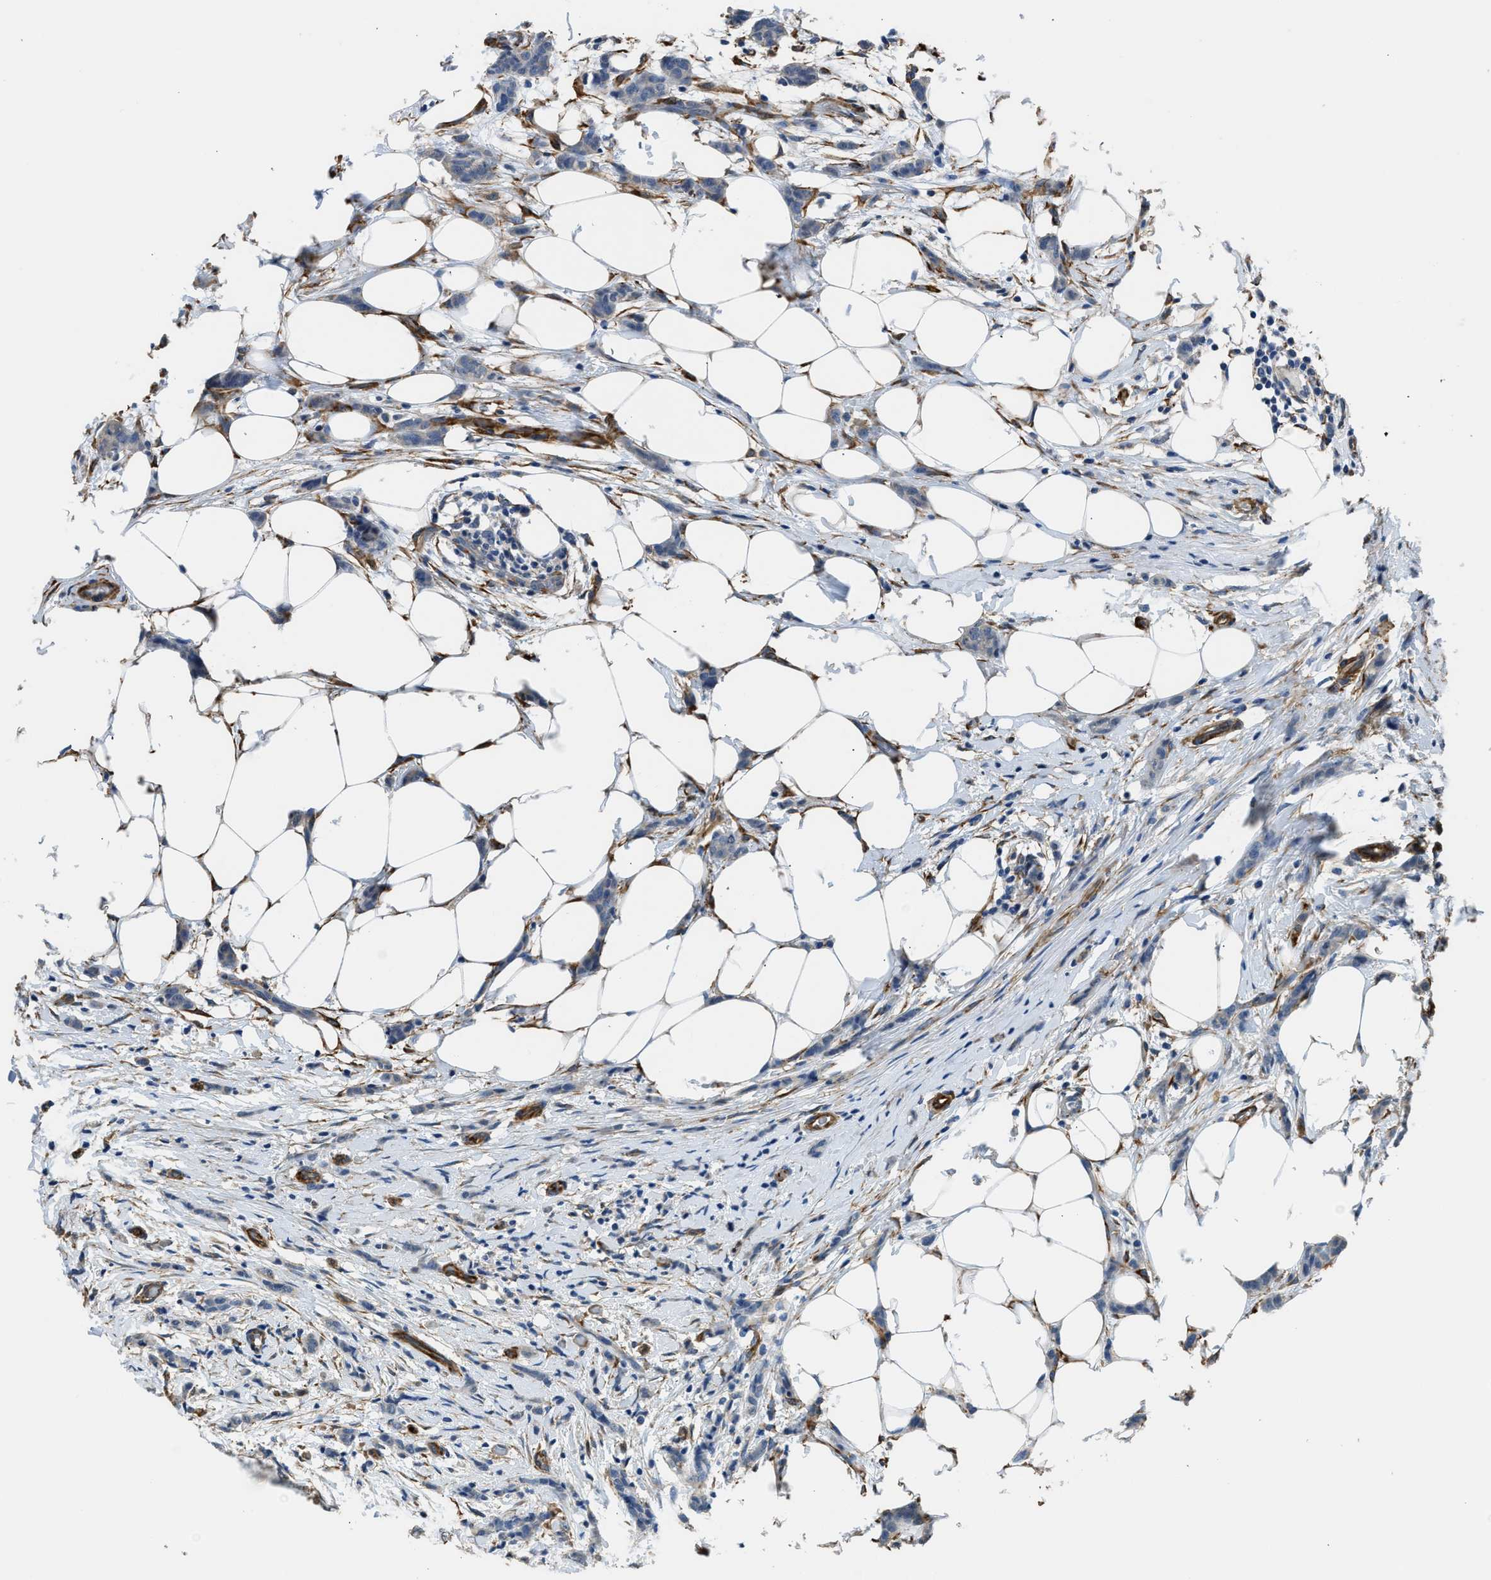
{"staining": {"intensity": "negative", "quantity": "none", "location": "none"}, "tissue": "breast cancer", "cell_type": "Tumor cells", "image_type": "cancer", "snomed": [{"axis": "morphology", "description": "Lobular carcinoma"}, {"axis": "topography", "description": "Skin"}, {"axis": "topography", "description": "Breast"}], "caption": "A histopathology image of lobular carcinoma (breast) stained for a protein demonstrates no brown staining in tumor cells.", "gene": "ZSWIM5", "patient": {"sex": "female", "age": 46}}